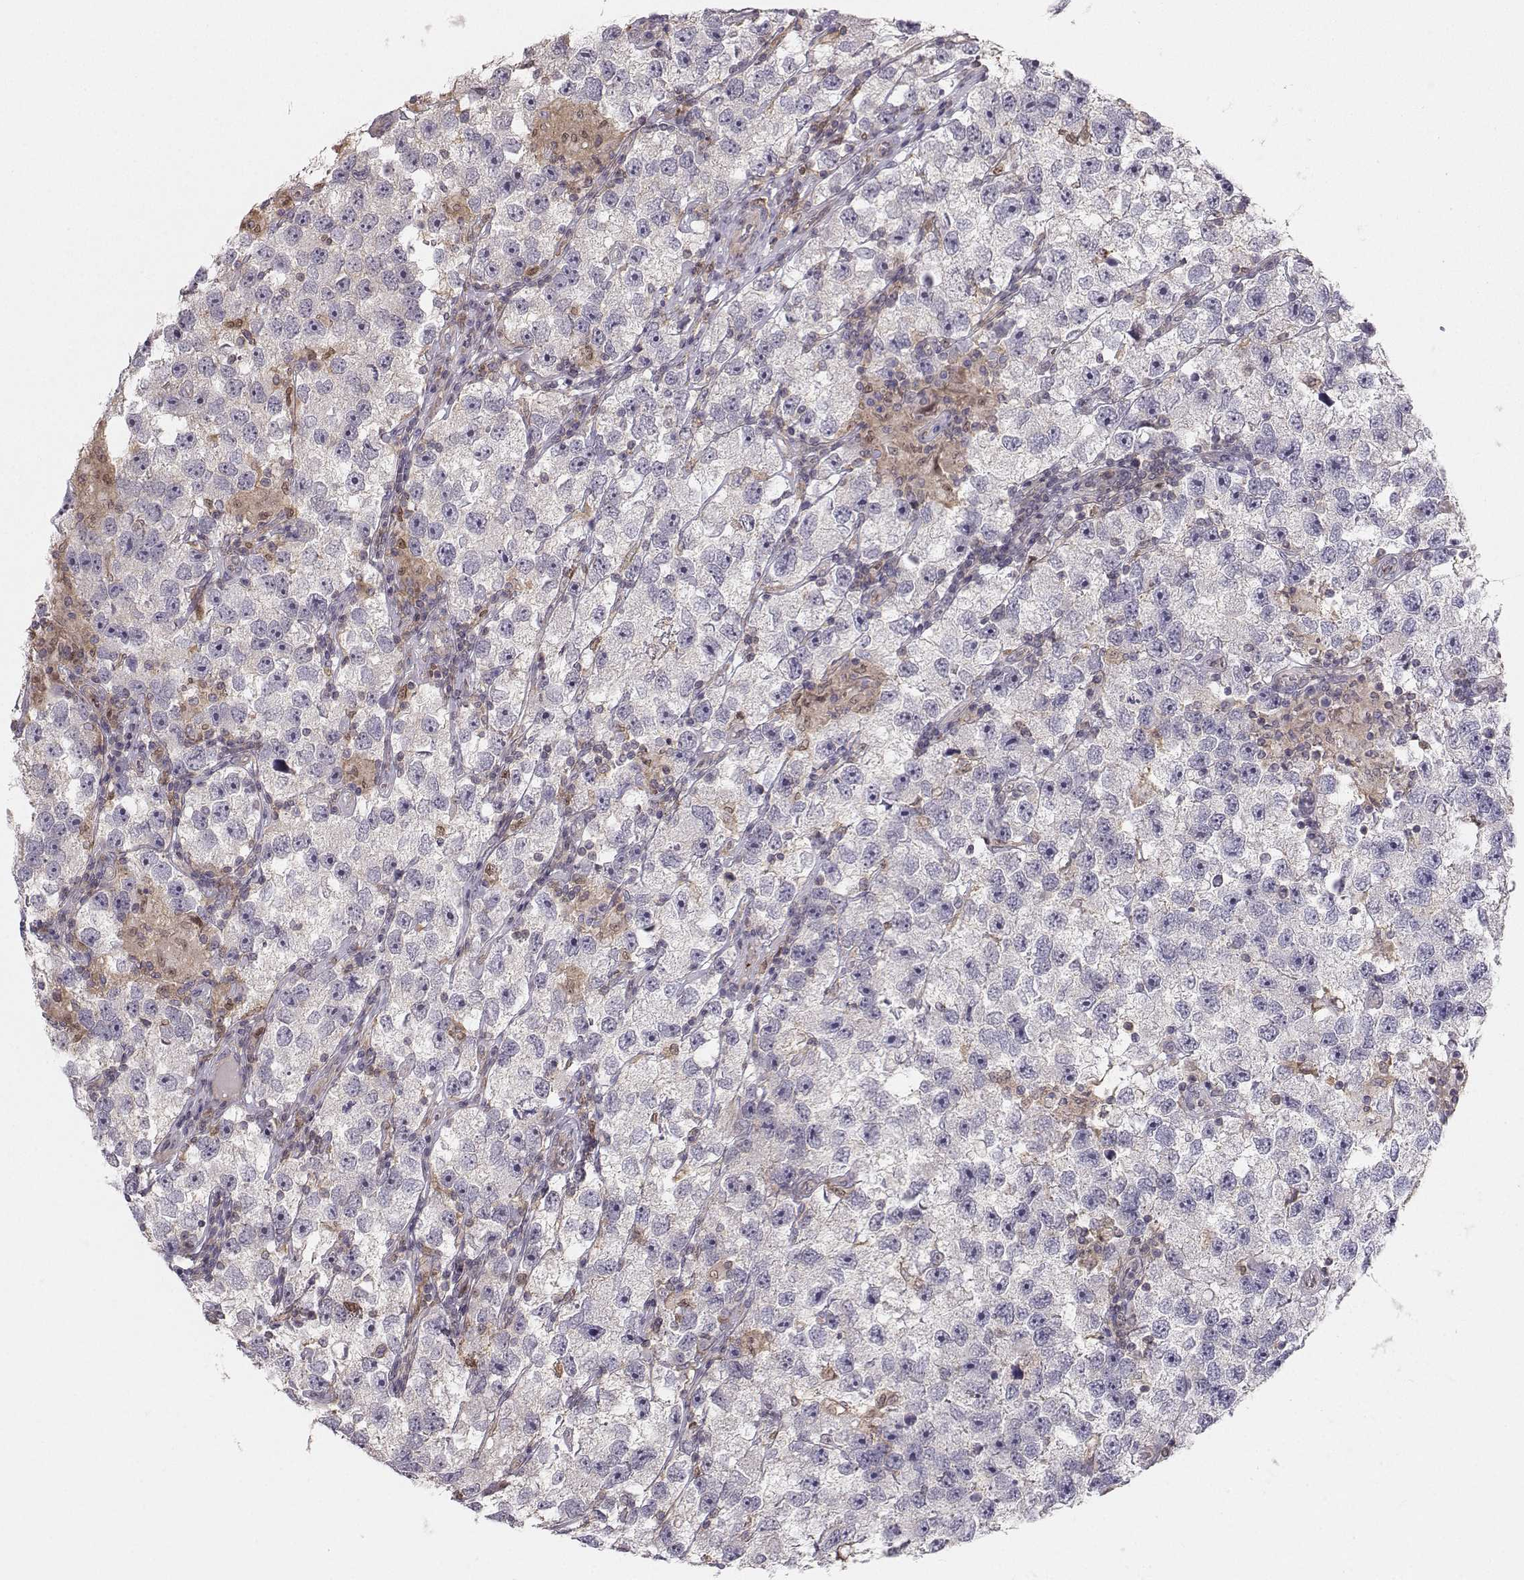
{"staining": {"intensity": "negative", "quantity": "none", "location": "none"}, "tissue": "testis cancer", "cell_type": "Tumor cells", "image_type": "cancer", "snomed": [{"axis": "morphology", "description": "Seminoma, NOS"}, {"axis": "topography", "description": "Testis"}], "caption": "Histopathology image shows no significant protein expression in tumor cells of testis cancer (seminoma).", "gene": "ASB16", "patient": {"sex": "male", "age": 26}}